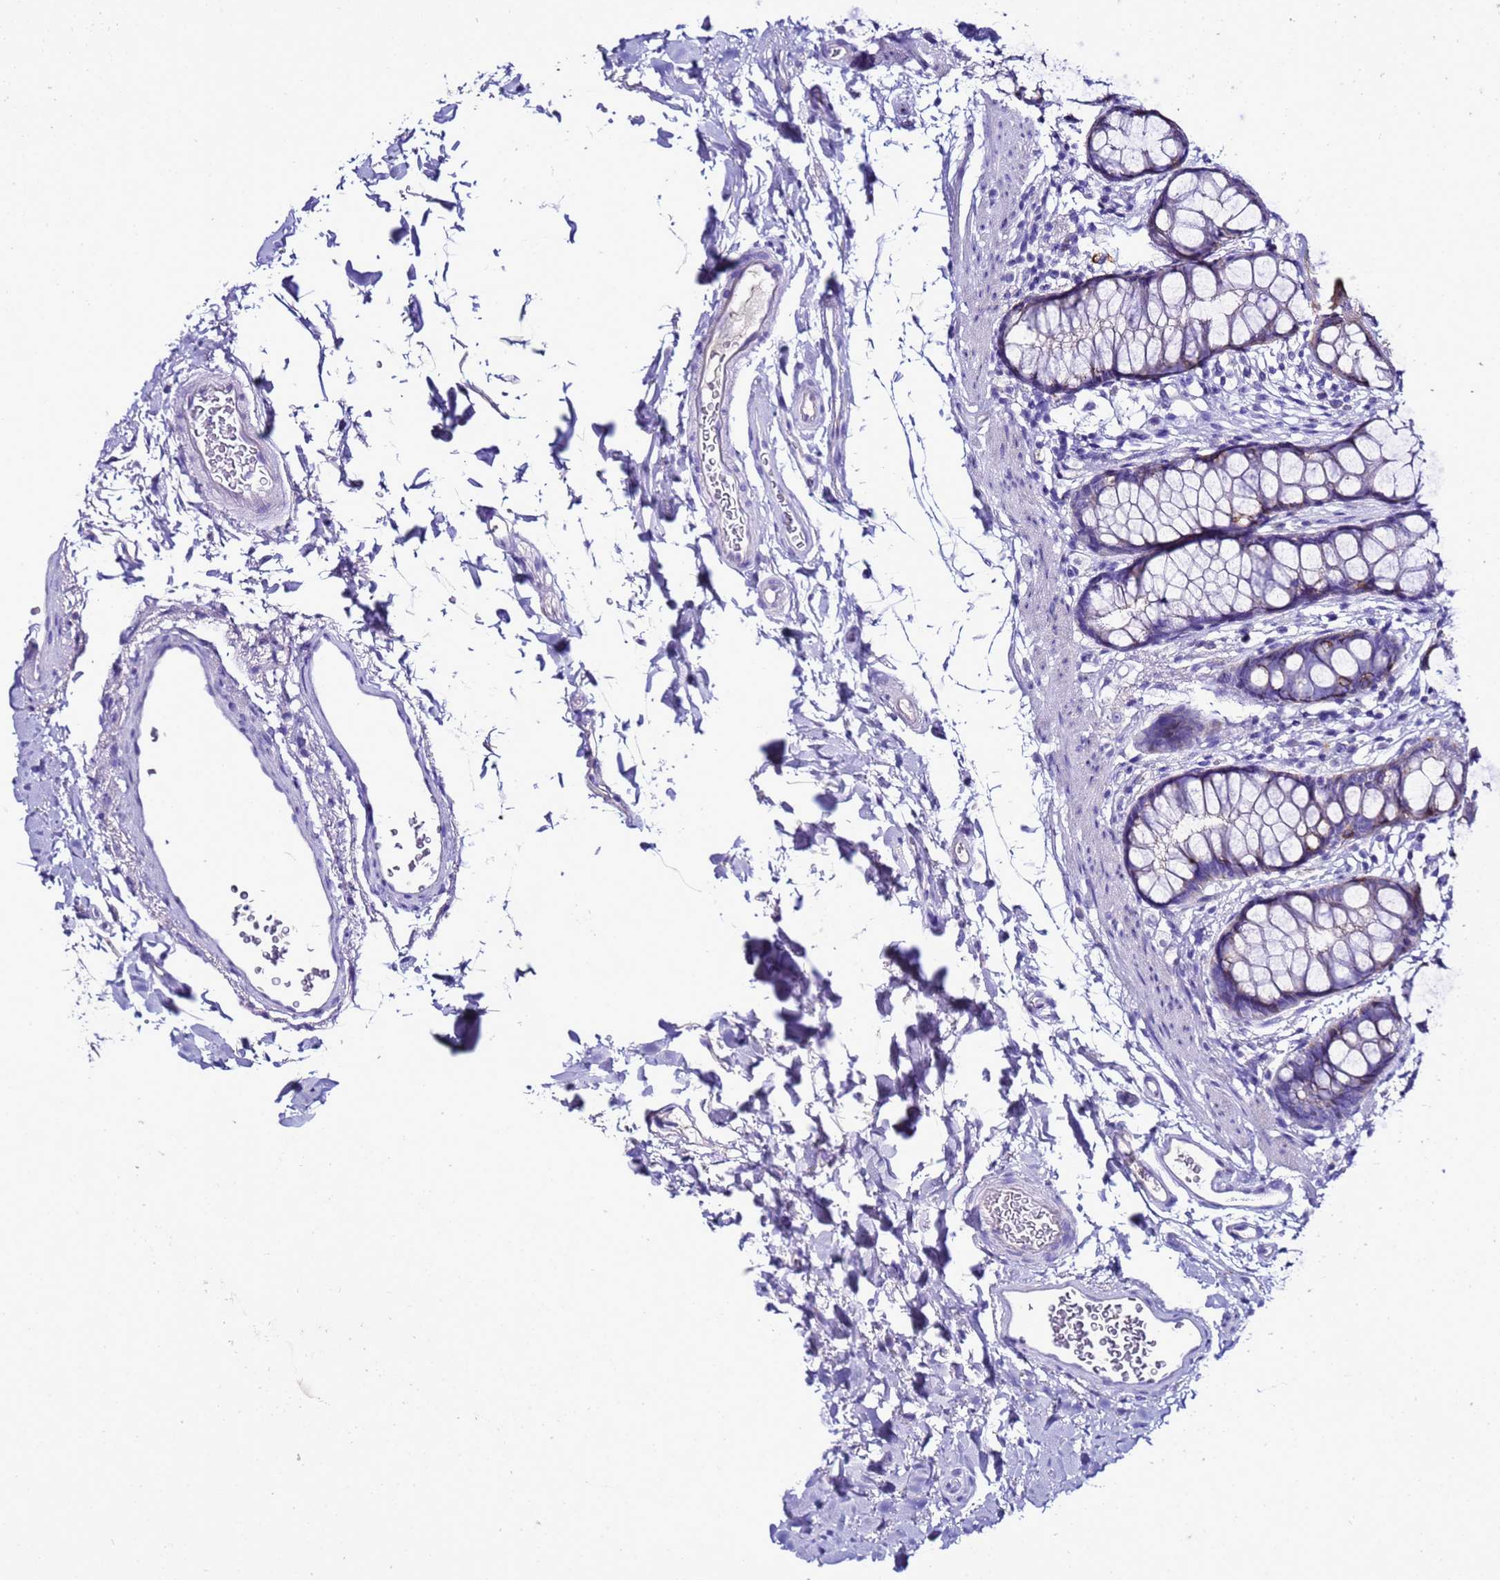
{"staining": {"intensity": "moderate", "quantity": "25%-75%", "location": "cytoplasmic/membranous"}, "tissue": "rectum", "cell_type": "Glandular cells", "image_type": "normal", "snomed": [{"axis": "morphology", "description": "Normal tissue, NOS"}, {"axis": "topography", "description": "Rectum"}], "caption": "Brown immunohistochemical staining in unremarkable human rectum exhibits moderate cytoplasmic/membranous expression in approximately 25%-75% of glandular cells. (DAB (3,3'-diaminobenzidine) = brown stain, brightfield microscopy at high magnification).", "gene": "BEST2", "patient": {"sex": "female", "age": 65}}